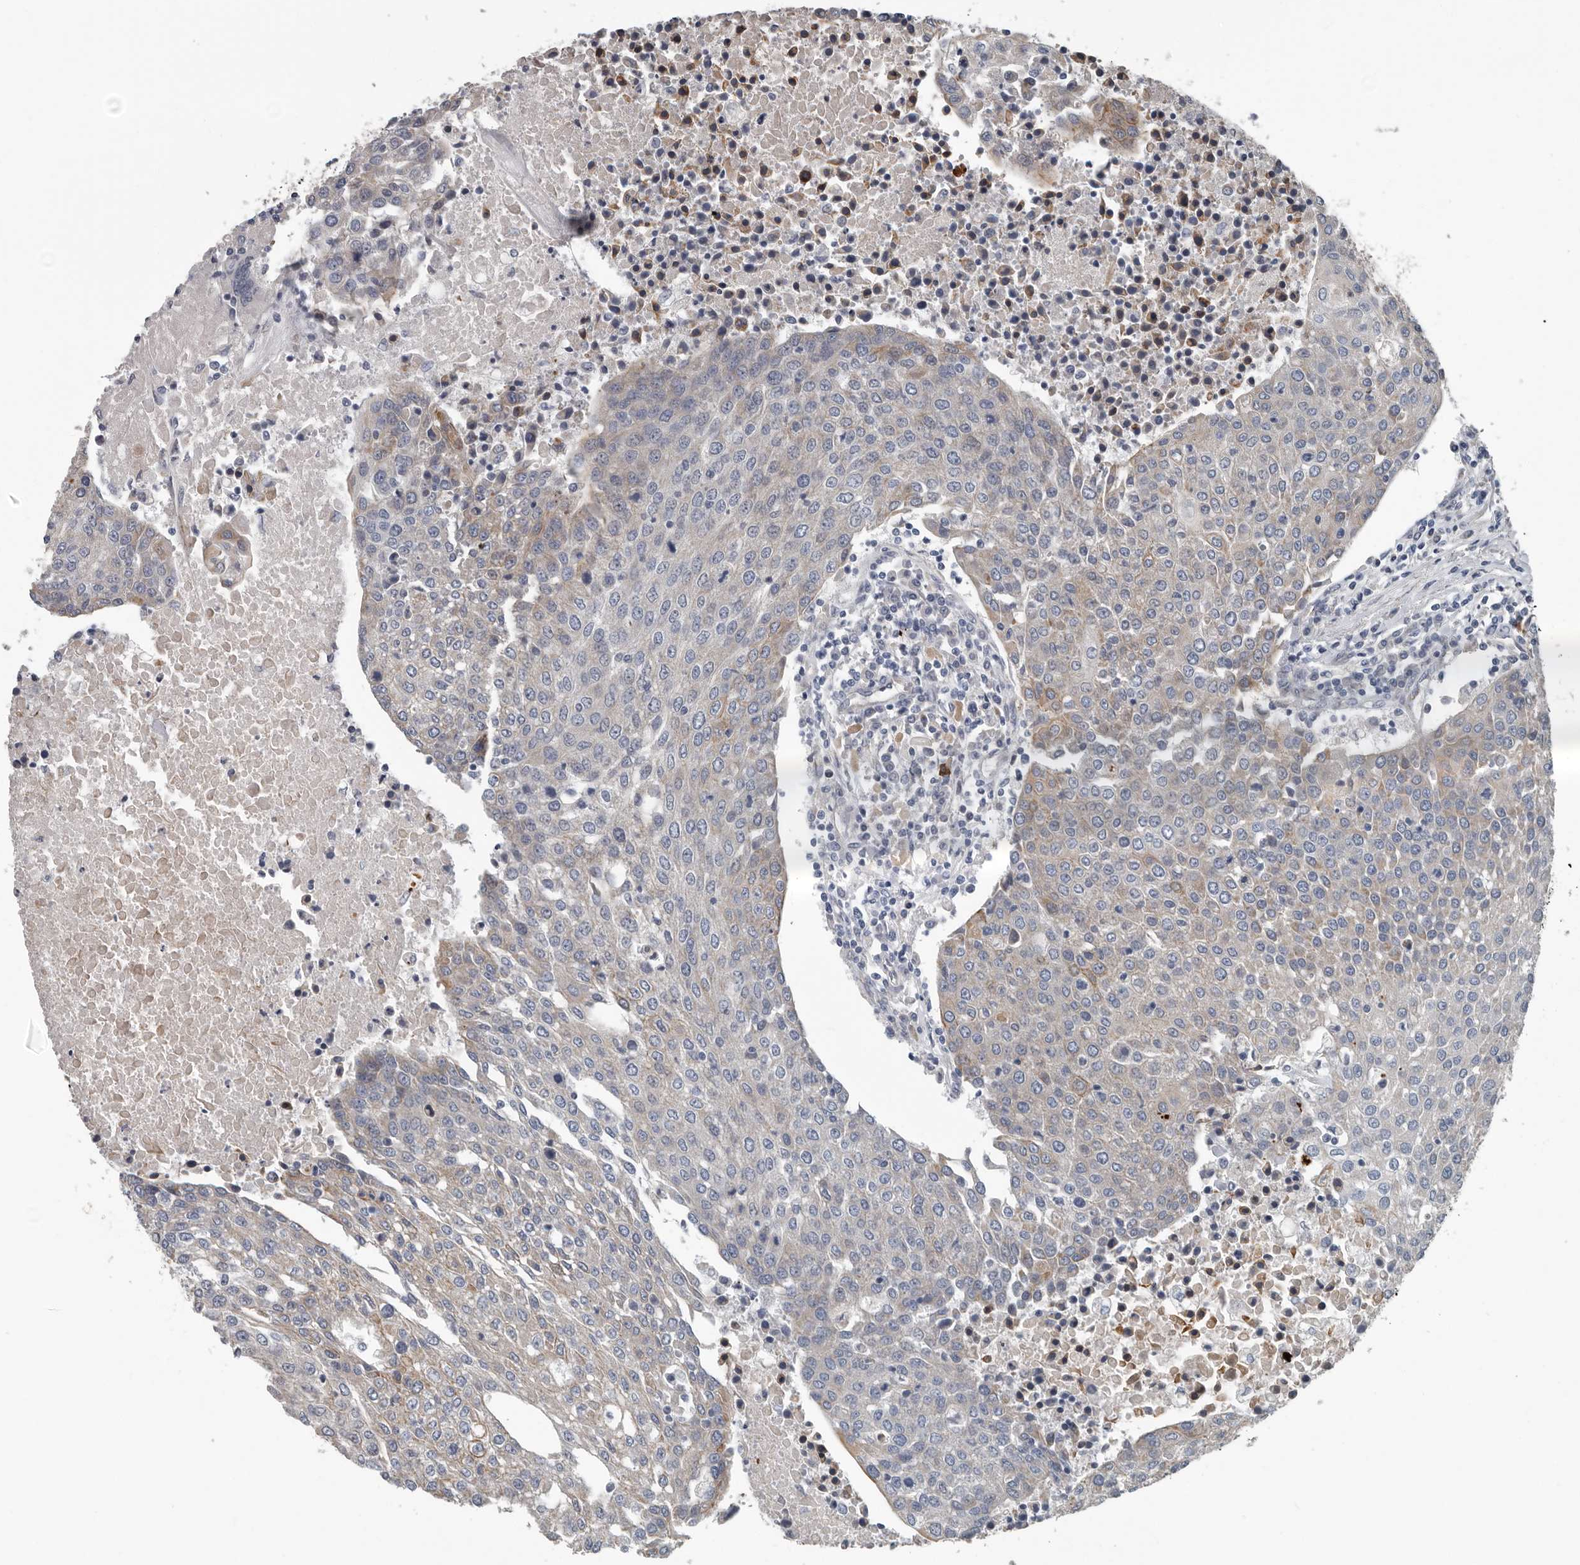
{"staining": {"intensity": "weak", "quantity": "<25%", "location": "cytoplasmic/membranous"}, "tissue": "urothelial cancer", "cell_type": "Tumor cells", "image_type": "cancer", "snomed": [{"axis": "morphology", "description": "Urothelial carcinoma, High grade"}, {"axis": "topography", "description": "Urinary bladder"}], "caption": "High magnification brightfield microscopy of high-grade urothelial carcinoma stained with DAB (brown) and counterstained with hematoxylin (blue): tumor cells show no significant staining.", "gene": "DPY19L4", "patient": {"sex": "female", "age": 85}}